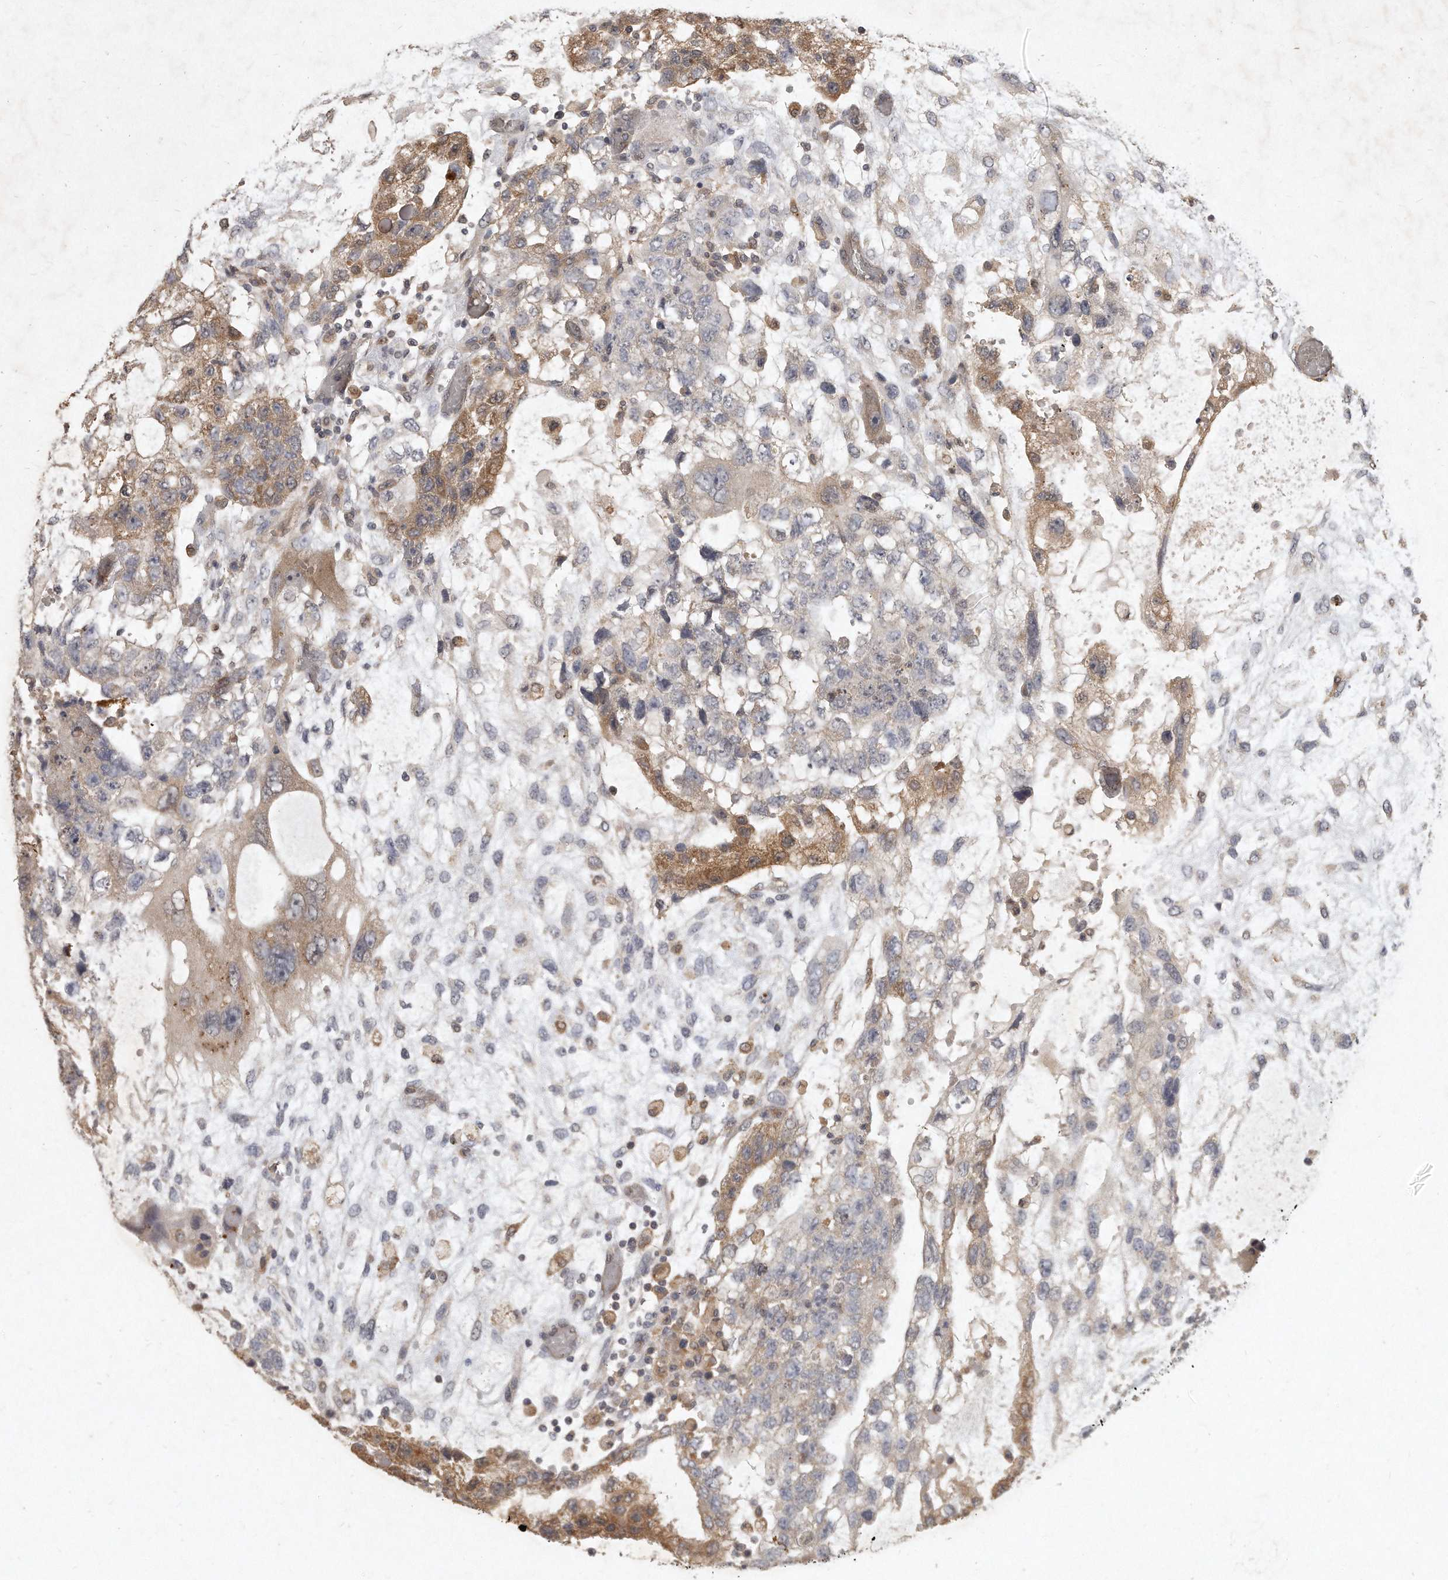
{"staining": {"intensity": "moderate", "quantity": "25%-75%", "location": "cytoplasmic/membranous"}, "tissue": "testis cancer", "cell_type": "Tumor cells", "image_type": "cancer", "snomed": [{"axis": "morphology", "description": "Carcinoma, Embryonal, NOS"}, {"axis": "topography", "description": "Testis"}], "caption": "The image reveals staining of embryonal carcinoma (testis), revealing moderate cytoplasmic/membranous protein staining (brown color) within tumor cells.", "gene": "LGALS8", "patient": {"sex": "male", "age": 36}}